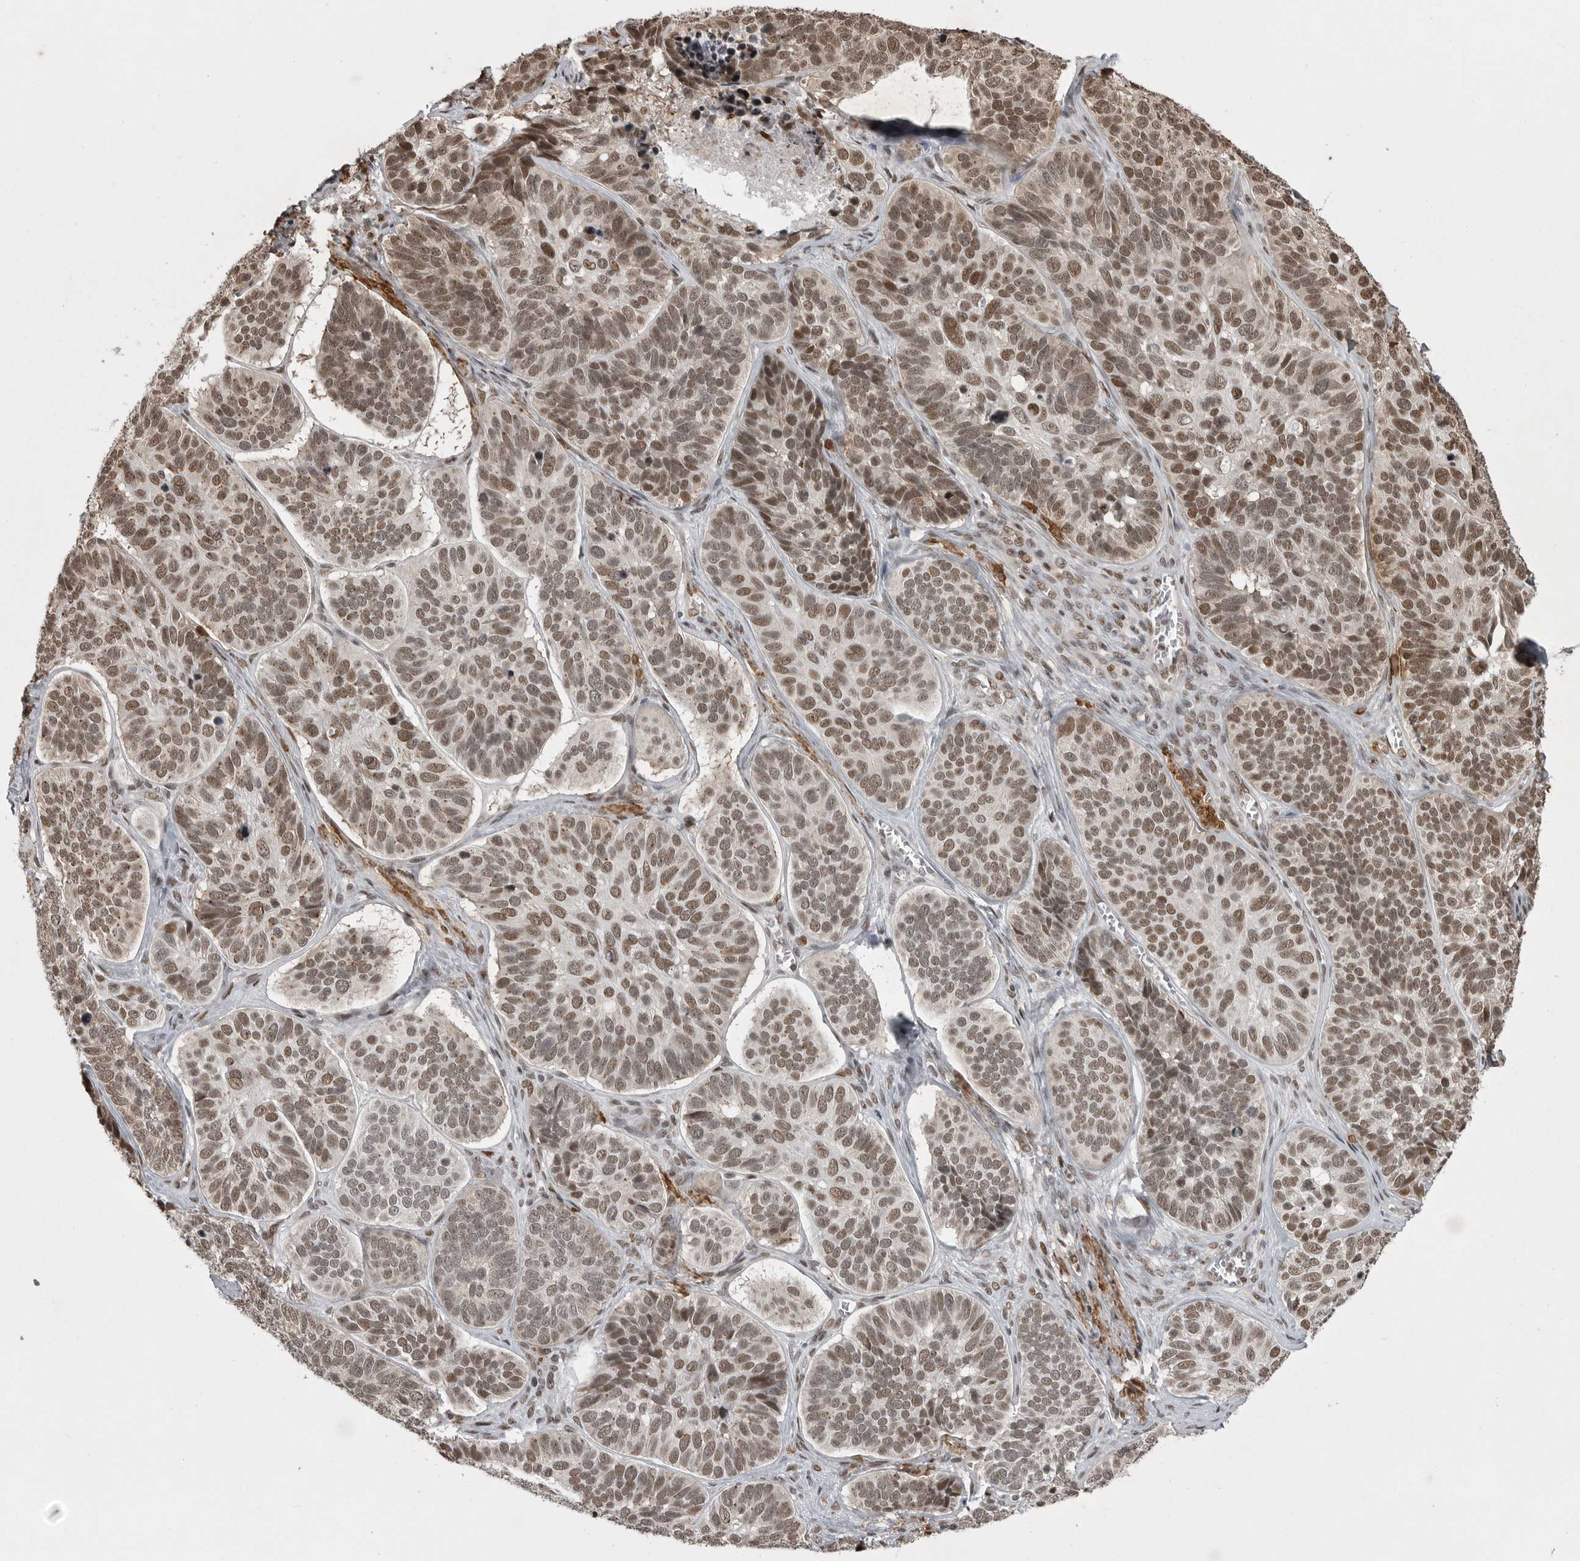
{"staining": {"intensity": "moderate", "quantity": ">75%", "location": "nuclear"}, "tissue": "skin cancer", "cell_type": "Tumor cells", "image_type": "cancer", "snomed": [{"axis": "morphology", "description": "Basal cell carcinoma"}, {"axis": "topography", "description": "Skin"}], "caption": "Immunohistochemical staining of human skin basal cell carcinoma reveals medium levels of moderate nuclear protein positivity in approximately >75% of tumor cells. Ihc stains the protein of interest in brown and the nuclei are stained blue.", "gene": "YAF2", "patient": {"sex": "male", "age": 62}}